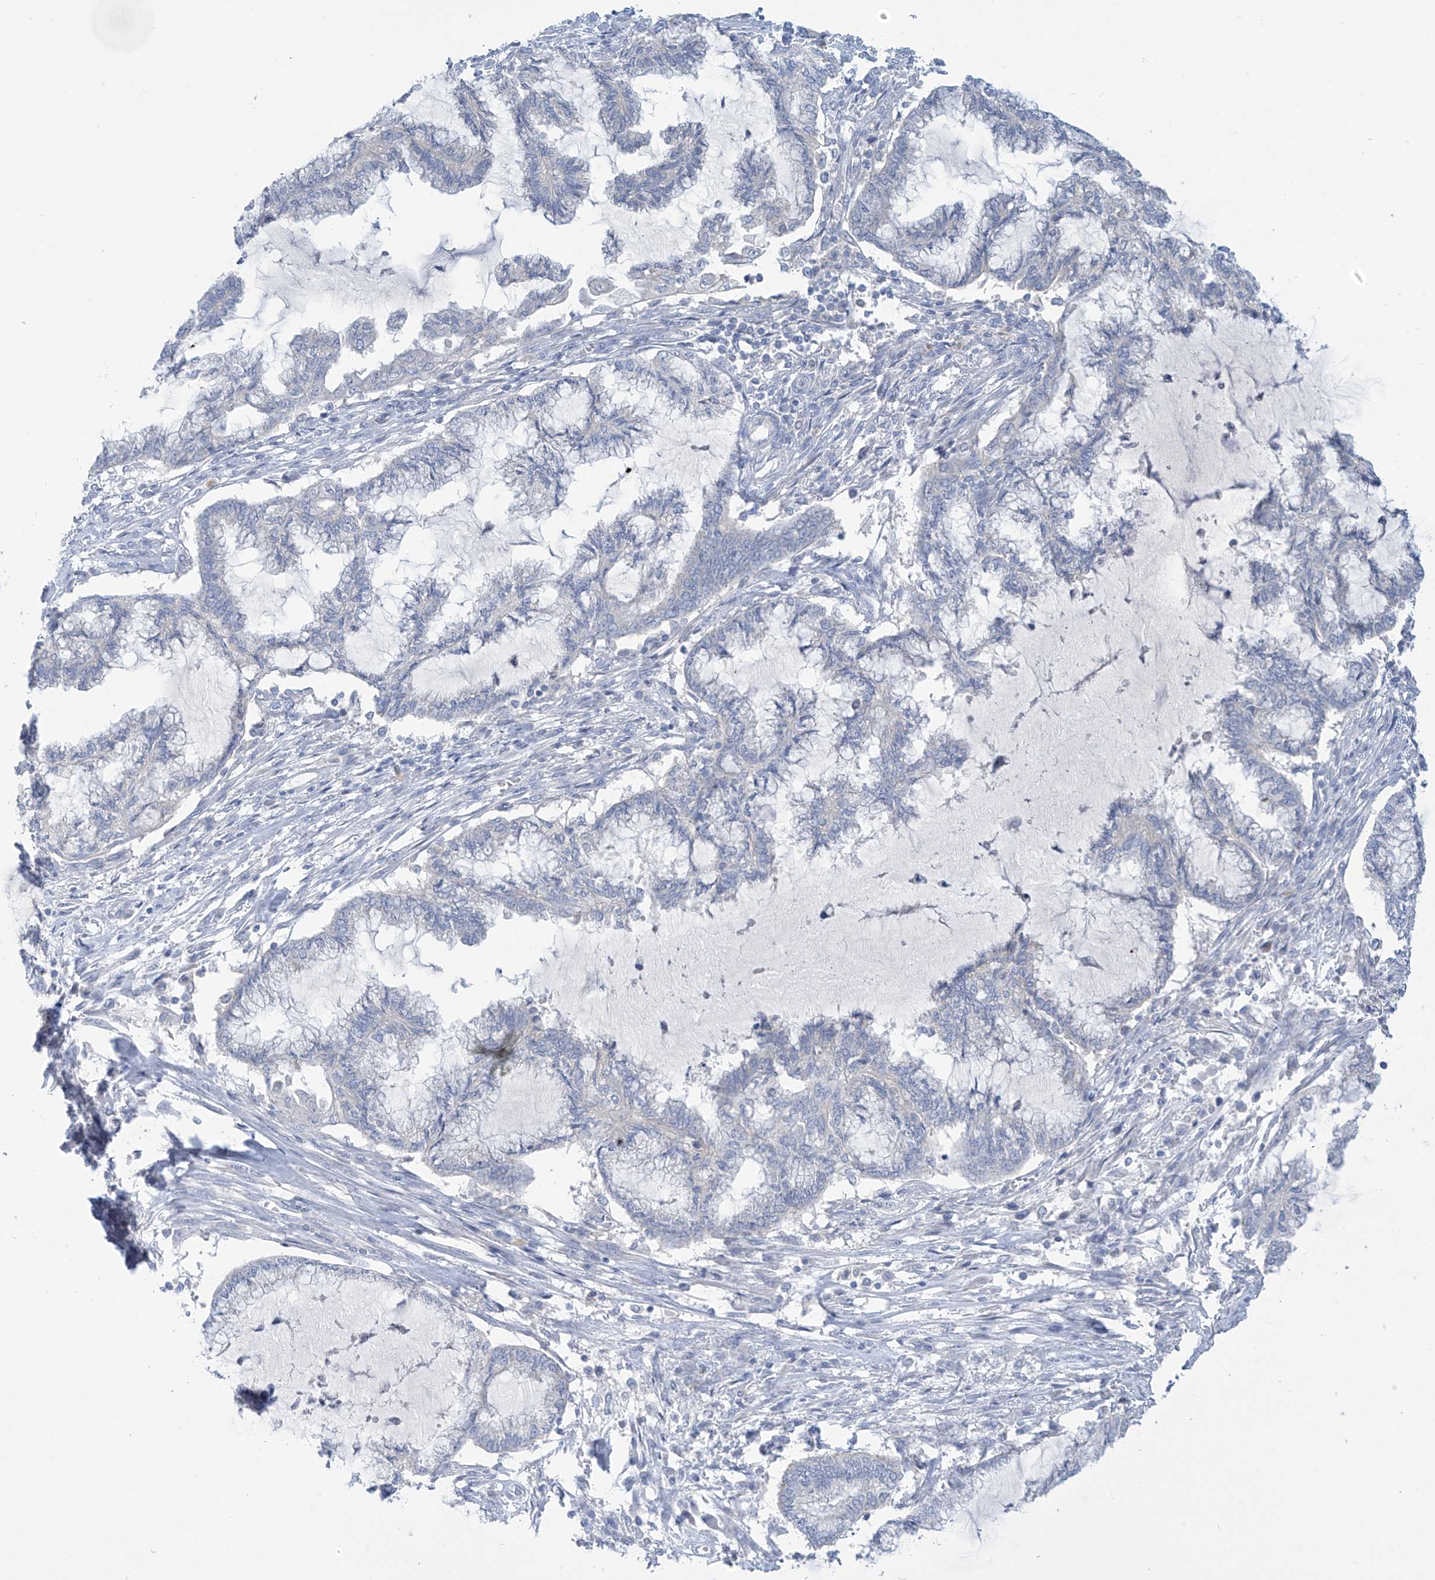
{"staining": {"intensity": "negative", "quantity": "none", "location": "none"}, "tissue": "endometrial cancer", "cell_type": "Tumor cells", "image_type": "cancer", "snomed": [{"axis": "morphology", "description": "Adenocarcinoma, NOS"}, {"axis": "topography", "description": "Endometrium"}], "caption": "The micrograph shows no significant staining in tumor cells of endometrial cancer.", "gene": "SLC6A12", "patient": {"sex": "female", "age": 86}}